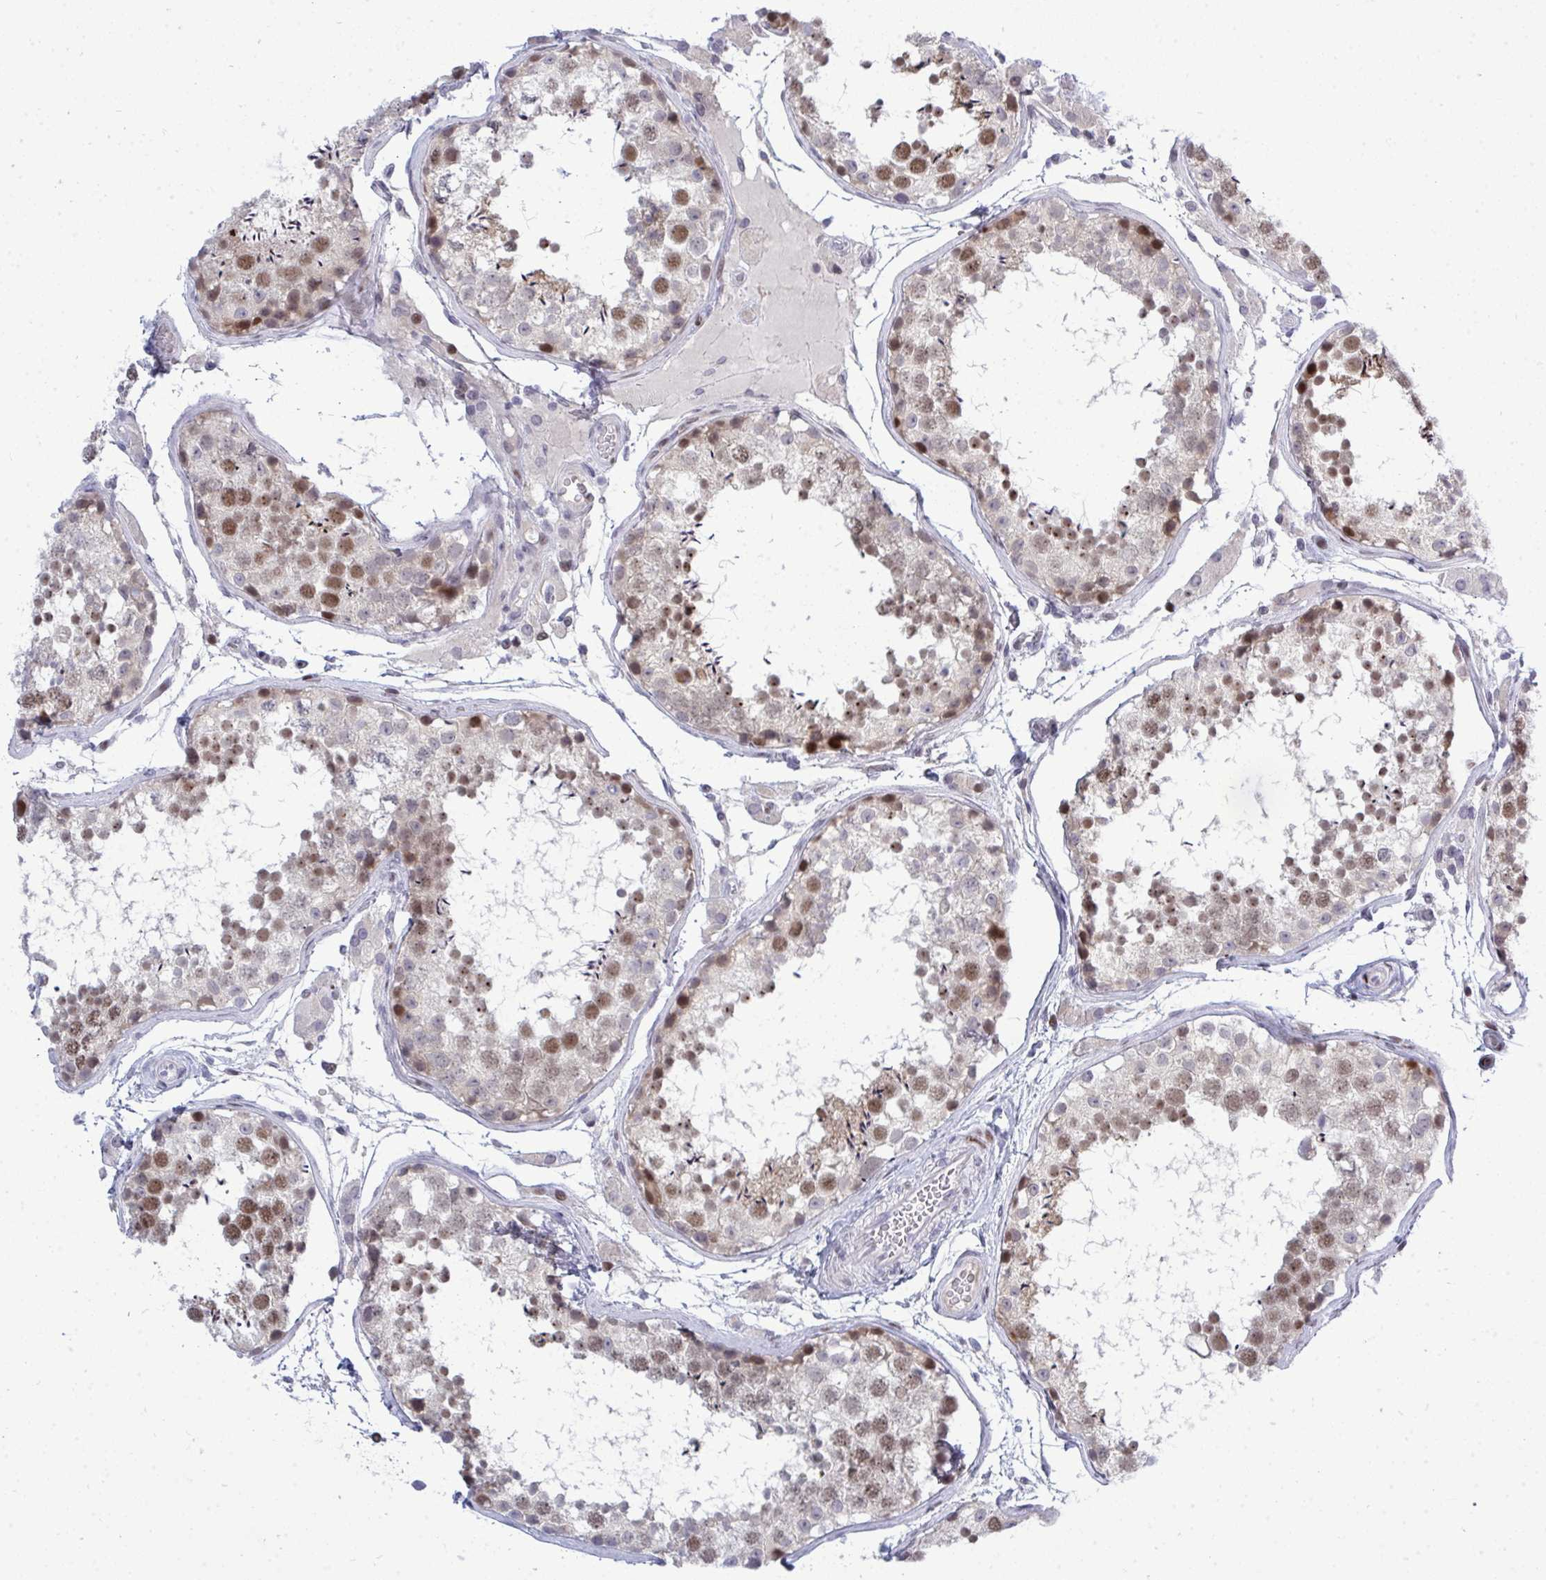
{"staining": {"intensity": "moderate", "quantity": "25%-75%", "location": "nuclear"}, "tissue": "testis", "cell_type": "Cells in seminiferous ducts", "image_type": "normal", "snomed": [{"axis": "morphology", "description": "Normal tissue, NOS"}, {"axis": "topography", "description": "Testis"}], "caption": "Cells in seminiferous ducts exhibit moderate nuclear expression in about 25%-75% of cells in benign testis.", "gene": "TAB1", "patient": {"sex": "male", "age": 29}}